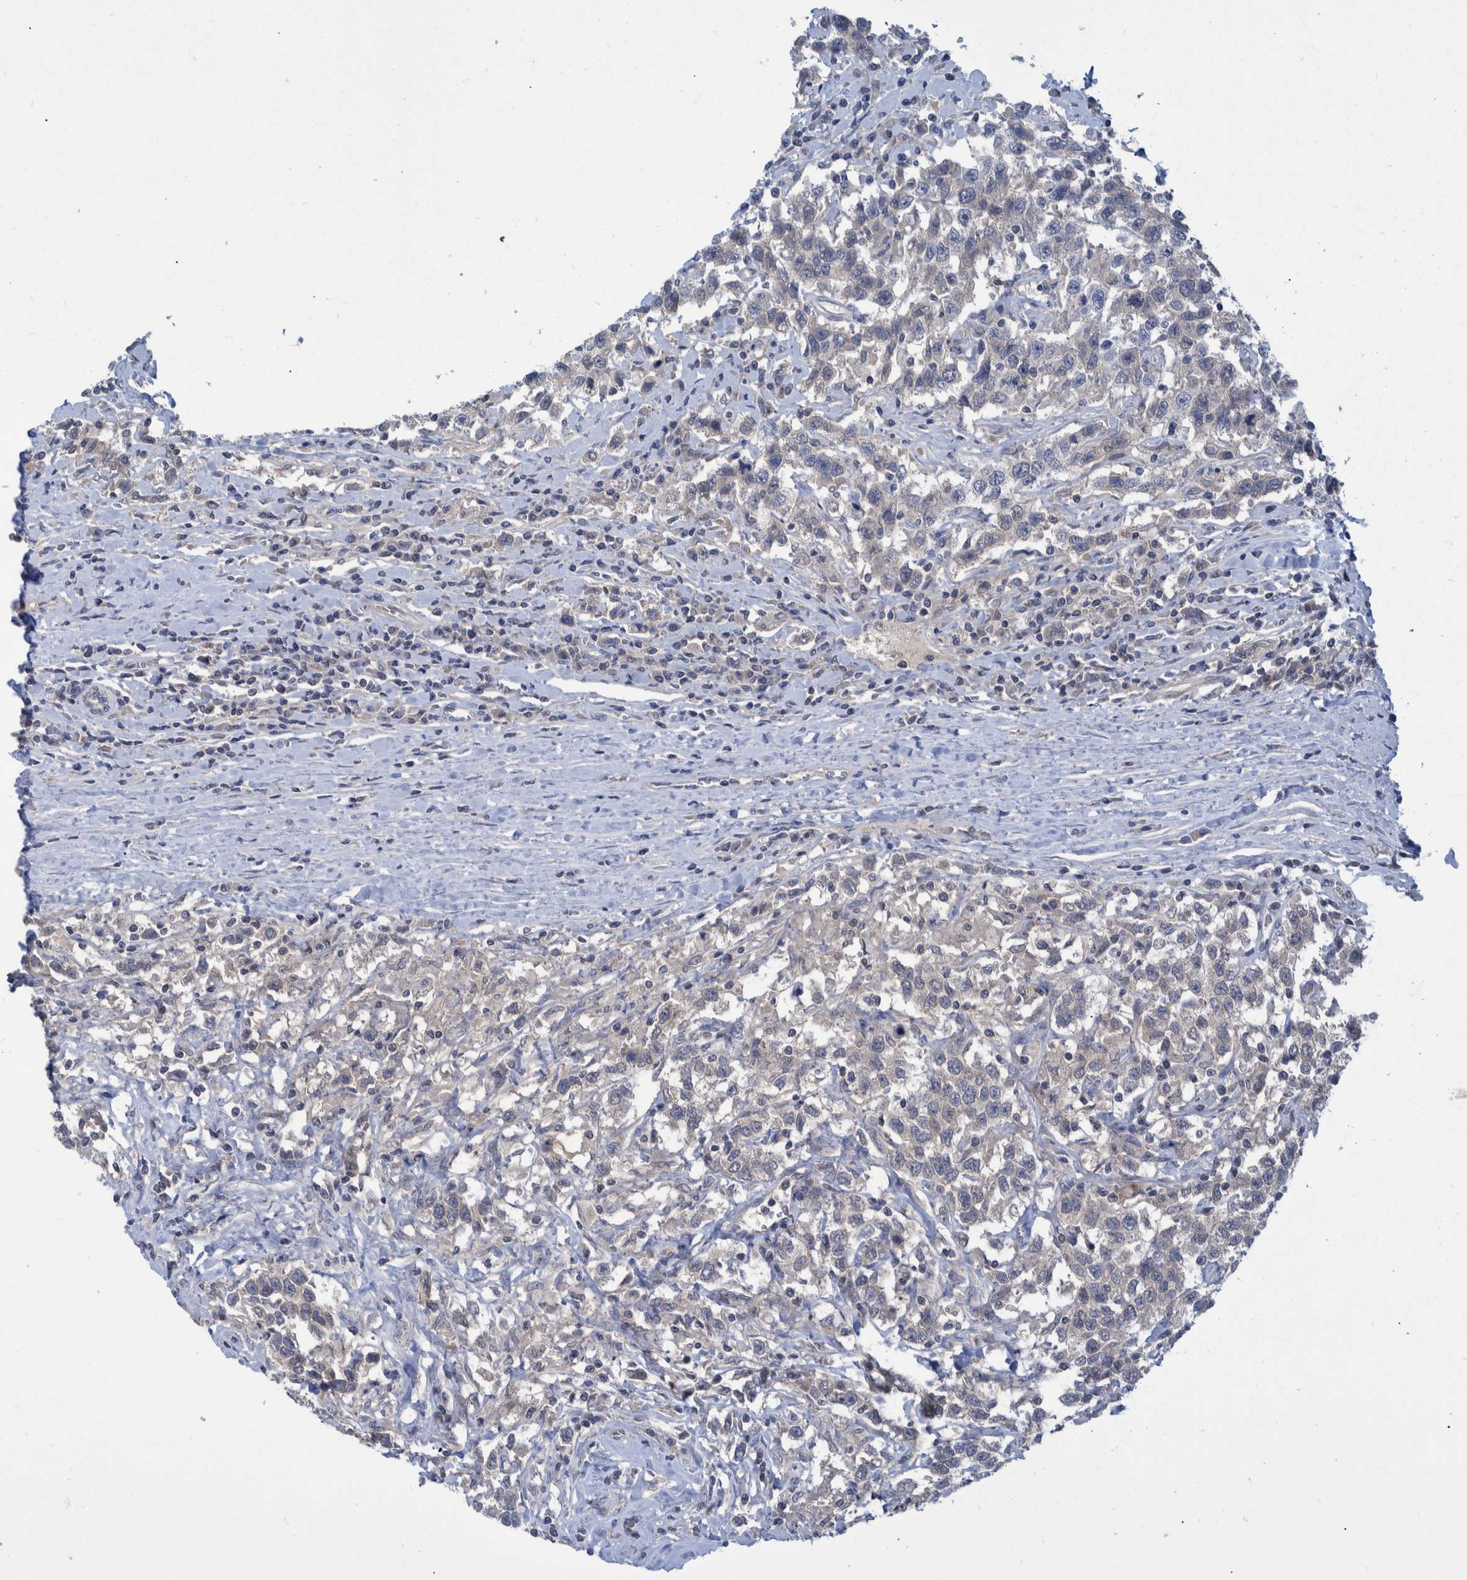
{"staining": {"intensity": "negative", "quantity": "none", "location": "none"}, "tissue": "testis cancer", "cell_type": "Tumor cells", "image_type": "cancer", "snomed": [{"axis": "morphology", "description": "Seminoma, NOS"}, {"axis": "topography", "description": "Testis"}], "caption": "The immunohistochemistry (IHC) image has no significant expression in tumor cells of testis cancer (seminoma) tissue.", "gene": "PCYT2", "patient": {"sex": "male", "age": 41}}